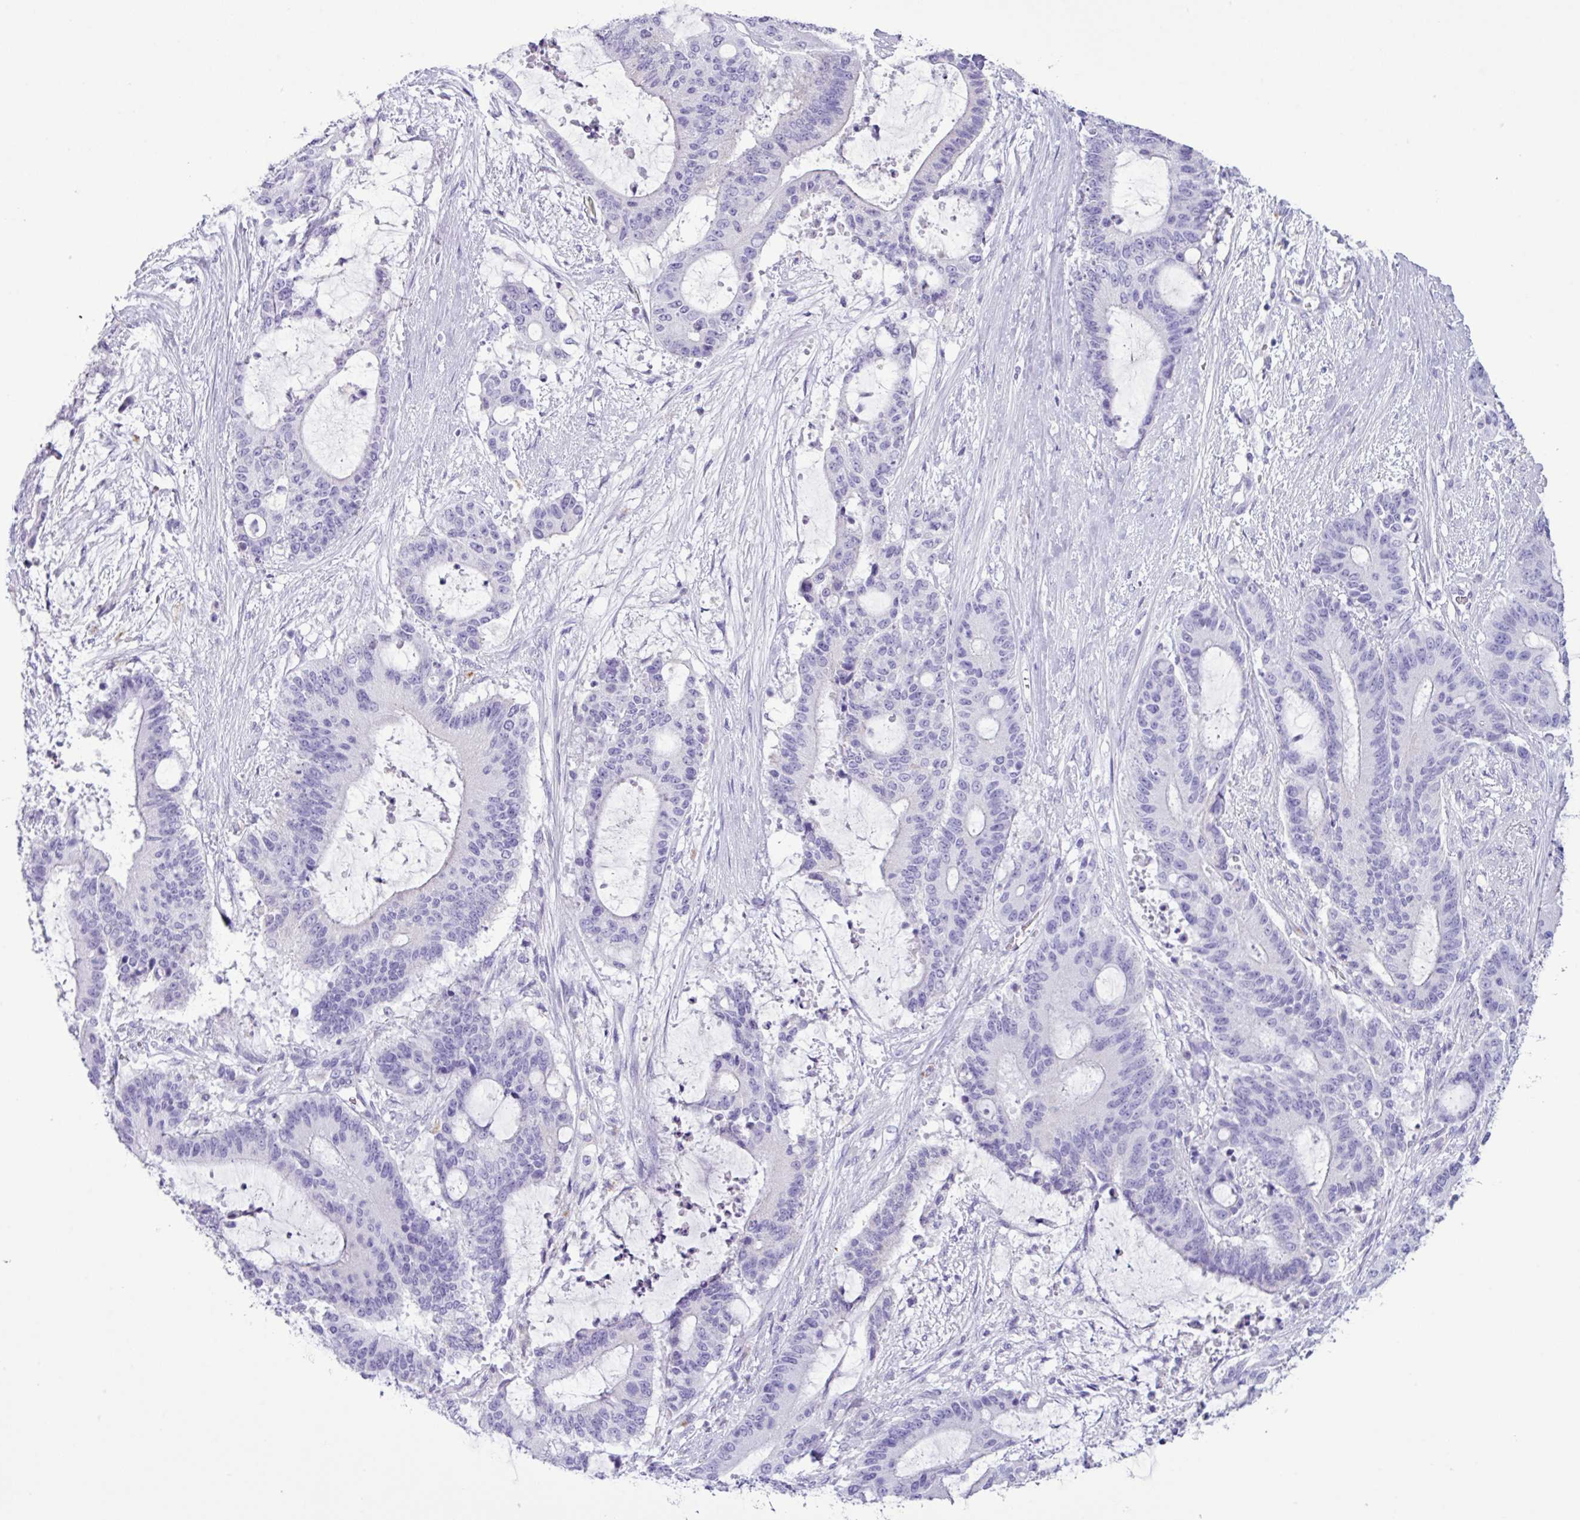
{"staining": {"intensity": "negative", "quantity": "none", "location": "none"}, "tissue": "liver cancer", "cell_type": "Tumor cells", "image_type": "cancer", "snomed": [{"axis": "morphology", "description": "Normal tissue, NOS"}, {"axis": "morphology", "description": "Cholangiocarcinoma"}, {"axis": "topography", "description": "Liver"}, {"axis": "topography", "description": "Peripheral nerve tissue"}], "caption": "Immunohistochemical staining of human cholangiocarcinoma (liver) displays no significant staining in tumor cells.", "gene": "AGO3", "patient": {"sex": "female", "age": 73}}